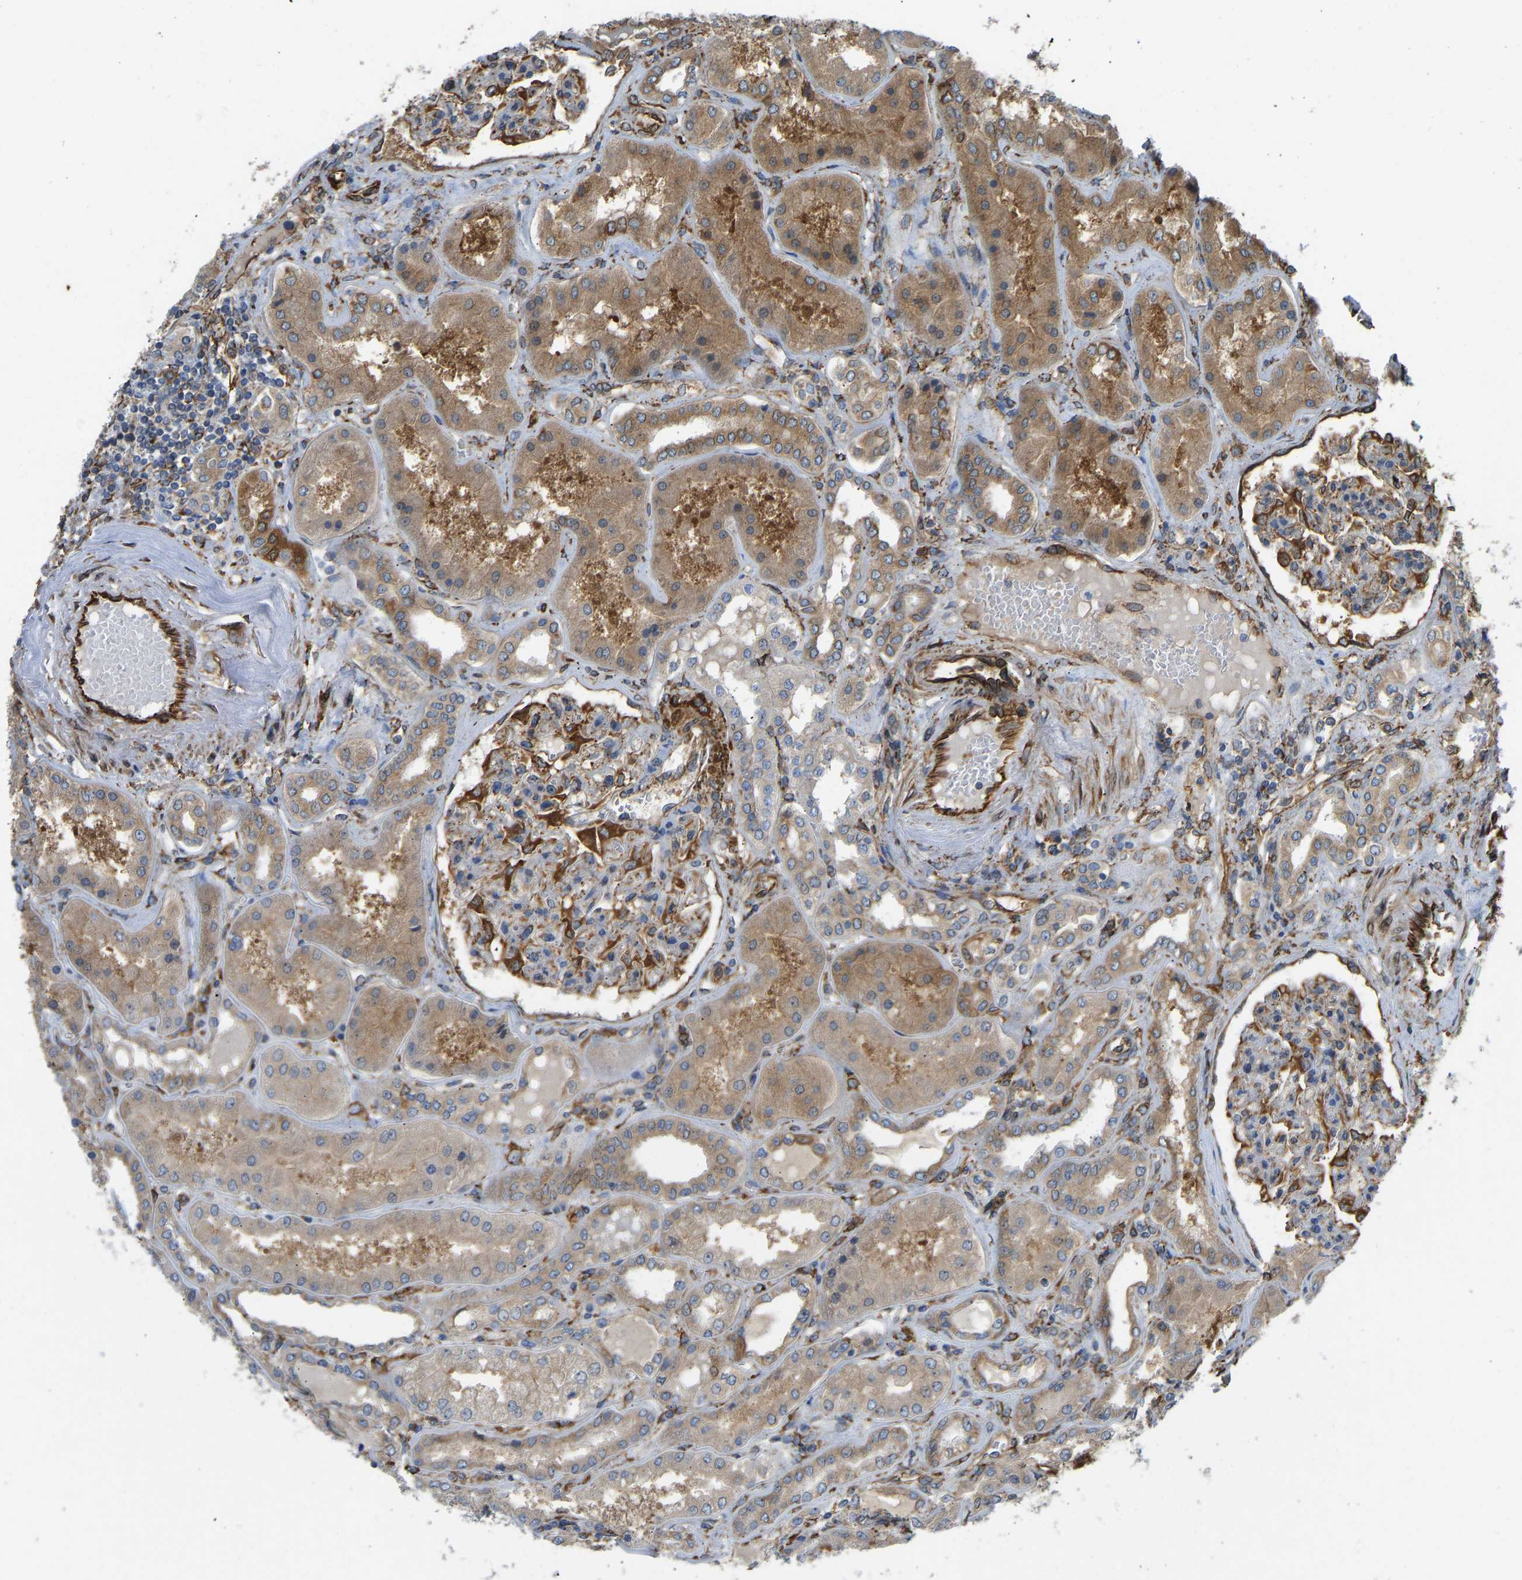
{"staining": {"intensity": "strong", "quantity": "25%-75%", "location": "cytoplasmic/membranous"}, "tissue": "kidney", "cell_type": "Cells in glomeruli", "image_type": "normal", "snomed": [{"axis": "morphology", "description": "Normal tissue, NOS"}, {"axis": "topography", "description": "Kidney"}], "caption": "Protein expression analysis of unremarkable kidney displays strong cytoplasmic/membranous positivity in approximately 25%-75% of cells in glomeruli.", "gene": "BEX3", "patient": {"sex": "female", "age": 56}}